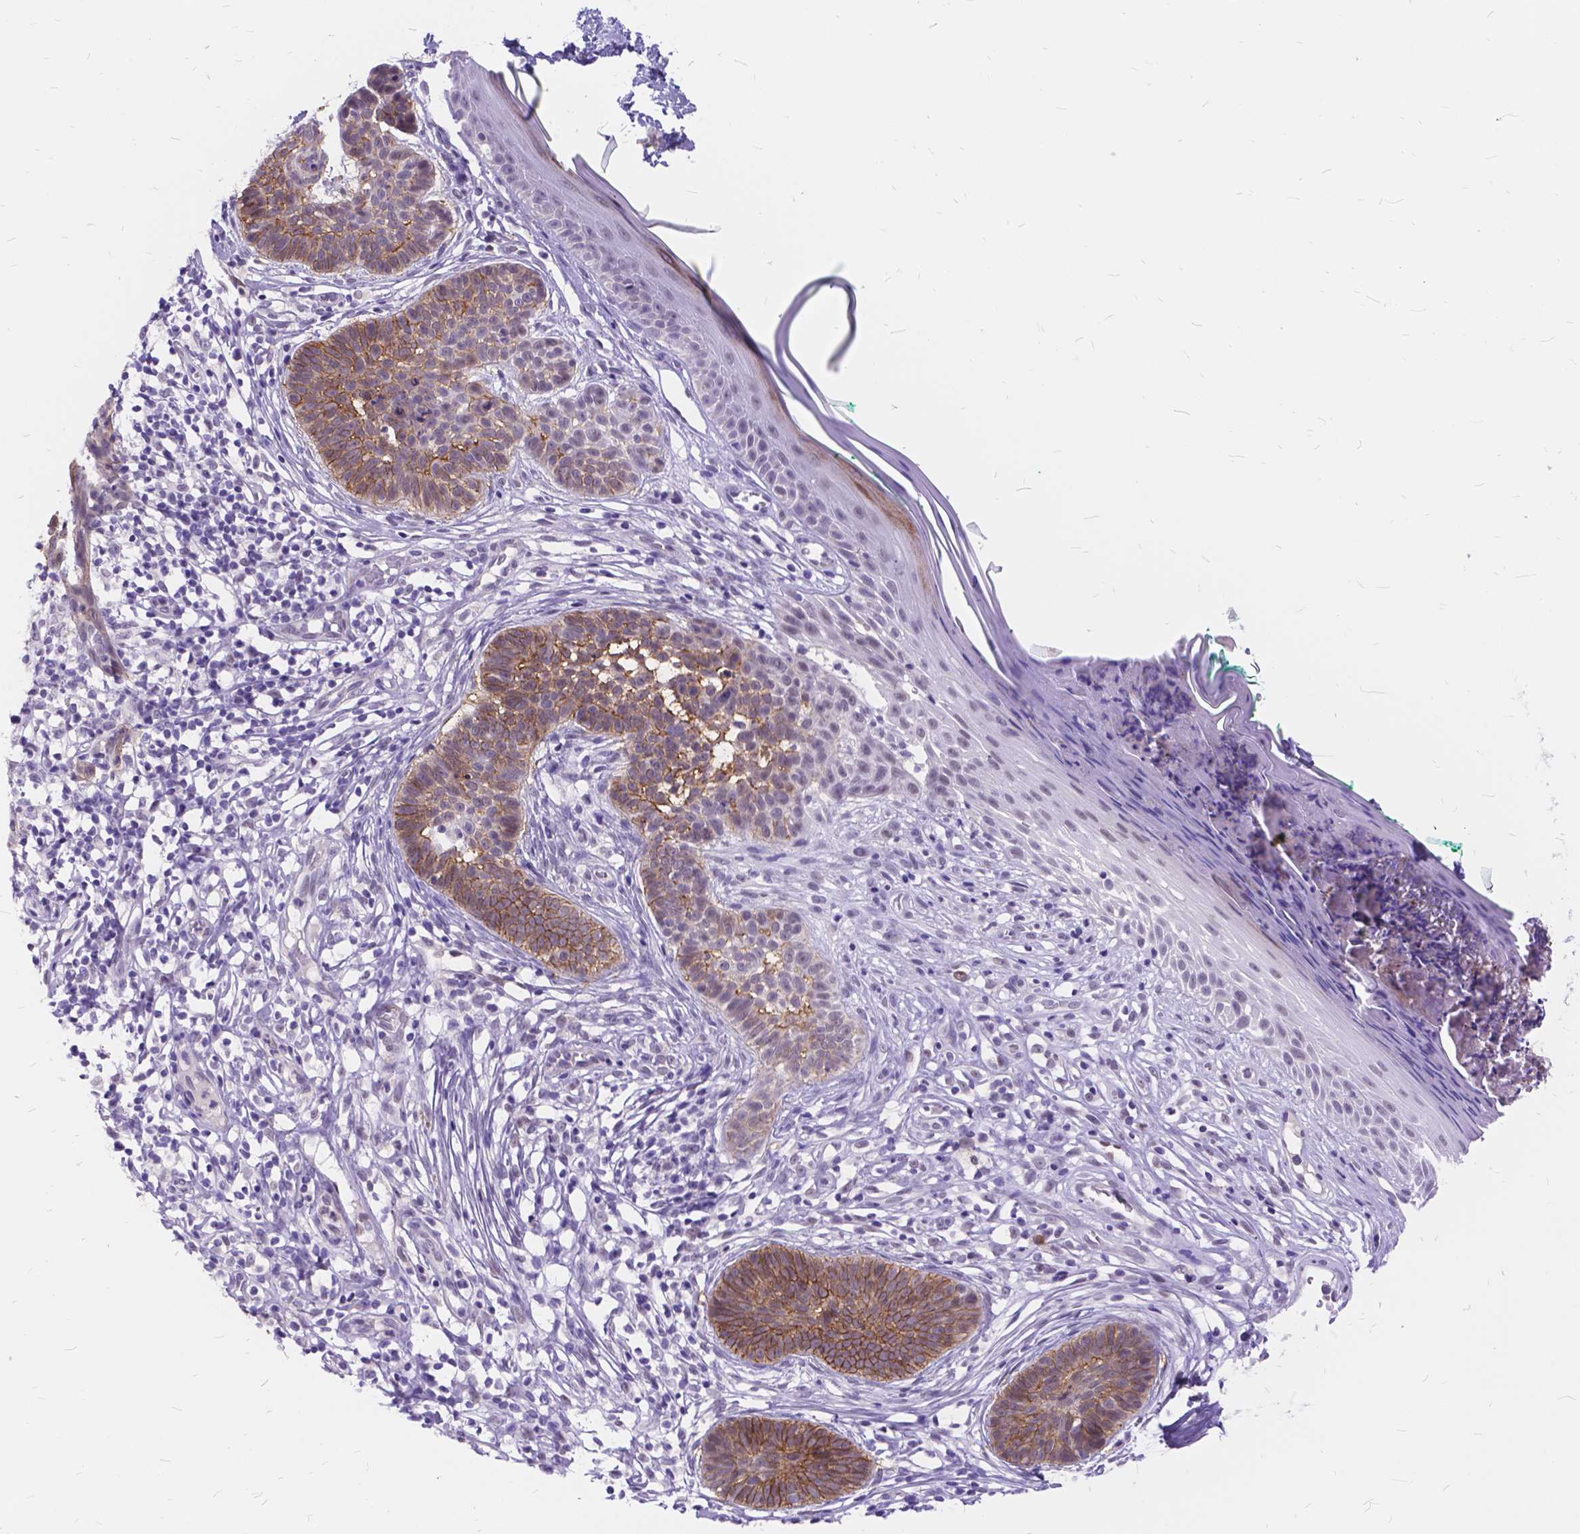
{"staining": {"intensity": "moderate", "quantity": ">75%", "location": "cytoplasmic/membranous"}, "tissue": "skin cancer", "cell_type": "Tumor cells", "image_type": "cancer", "snomed": [{"axis": "morphology", "description": "Basal cell carcinoma"}, {"axis": "topography", "description": "Skin"}], "caption": "Immunohistochemistry (IHC) (DAB (3,3'-diaminobenzidine)) staining of human skin basal cell carcinoma shows moderate cytoplasmic/membranous protein staining in approximately >75% of tumor cells. The staining was performed using DAB to visualize the protein expression in brown, while the nuclei were stained in blue with hematoxylin (Magnification: 20x).", "gene": "MAN2C1", "patient": {"sex": "male", "age": 85}}